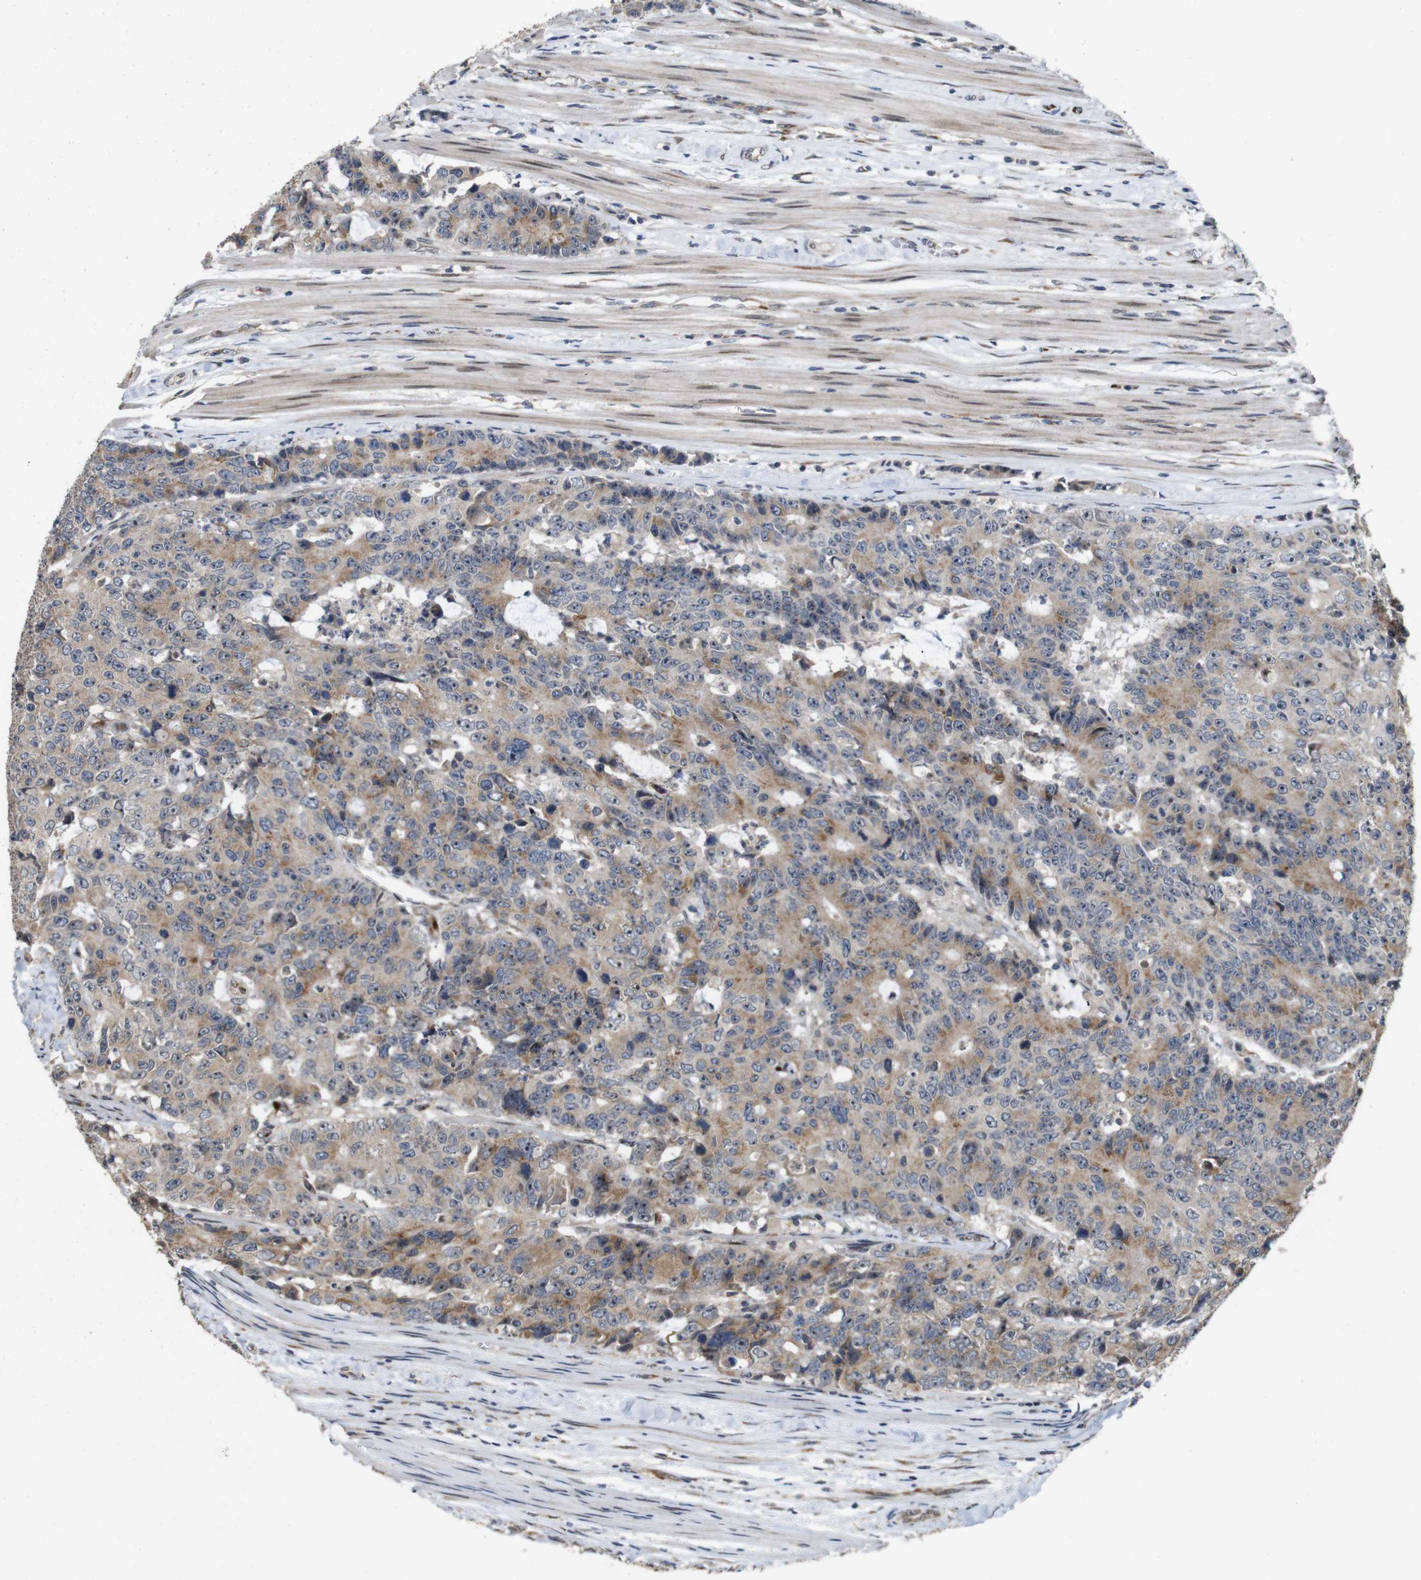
{"staining": {"intensity": "weak", "quantity": "25%-75%", "location": "cytoplasmic/membranous,nuclear"}, "tissue": "colorectal cancer", "cell_type": "Tumor cells", "image_type": "cancer", "snomed": [{"axis": "morphology", "description": "Adenocarcinoma, NOS"}, {"axis": "topography", "description": "Colon"}], "caption": "Immunohistochemical staining of colorectal cancer (adenocarcinoma) displays low levels of weak cytoplasmic/membranous and nuclear staining in approximately 25%-75% of tumor cells.", "gene": "EFCAB14", "patient": {"sex": "female", "age": 86}}